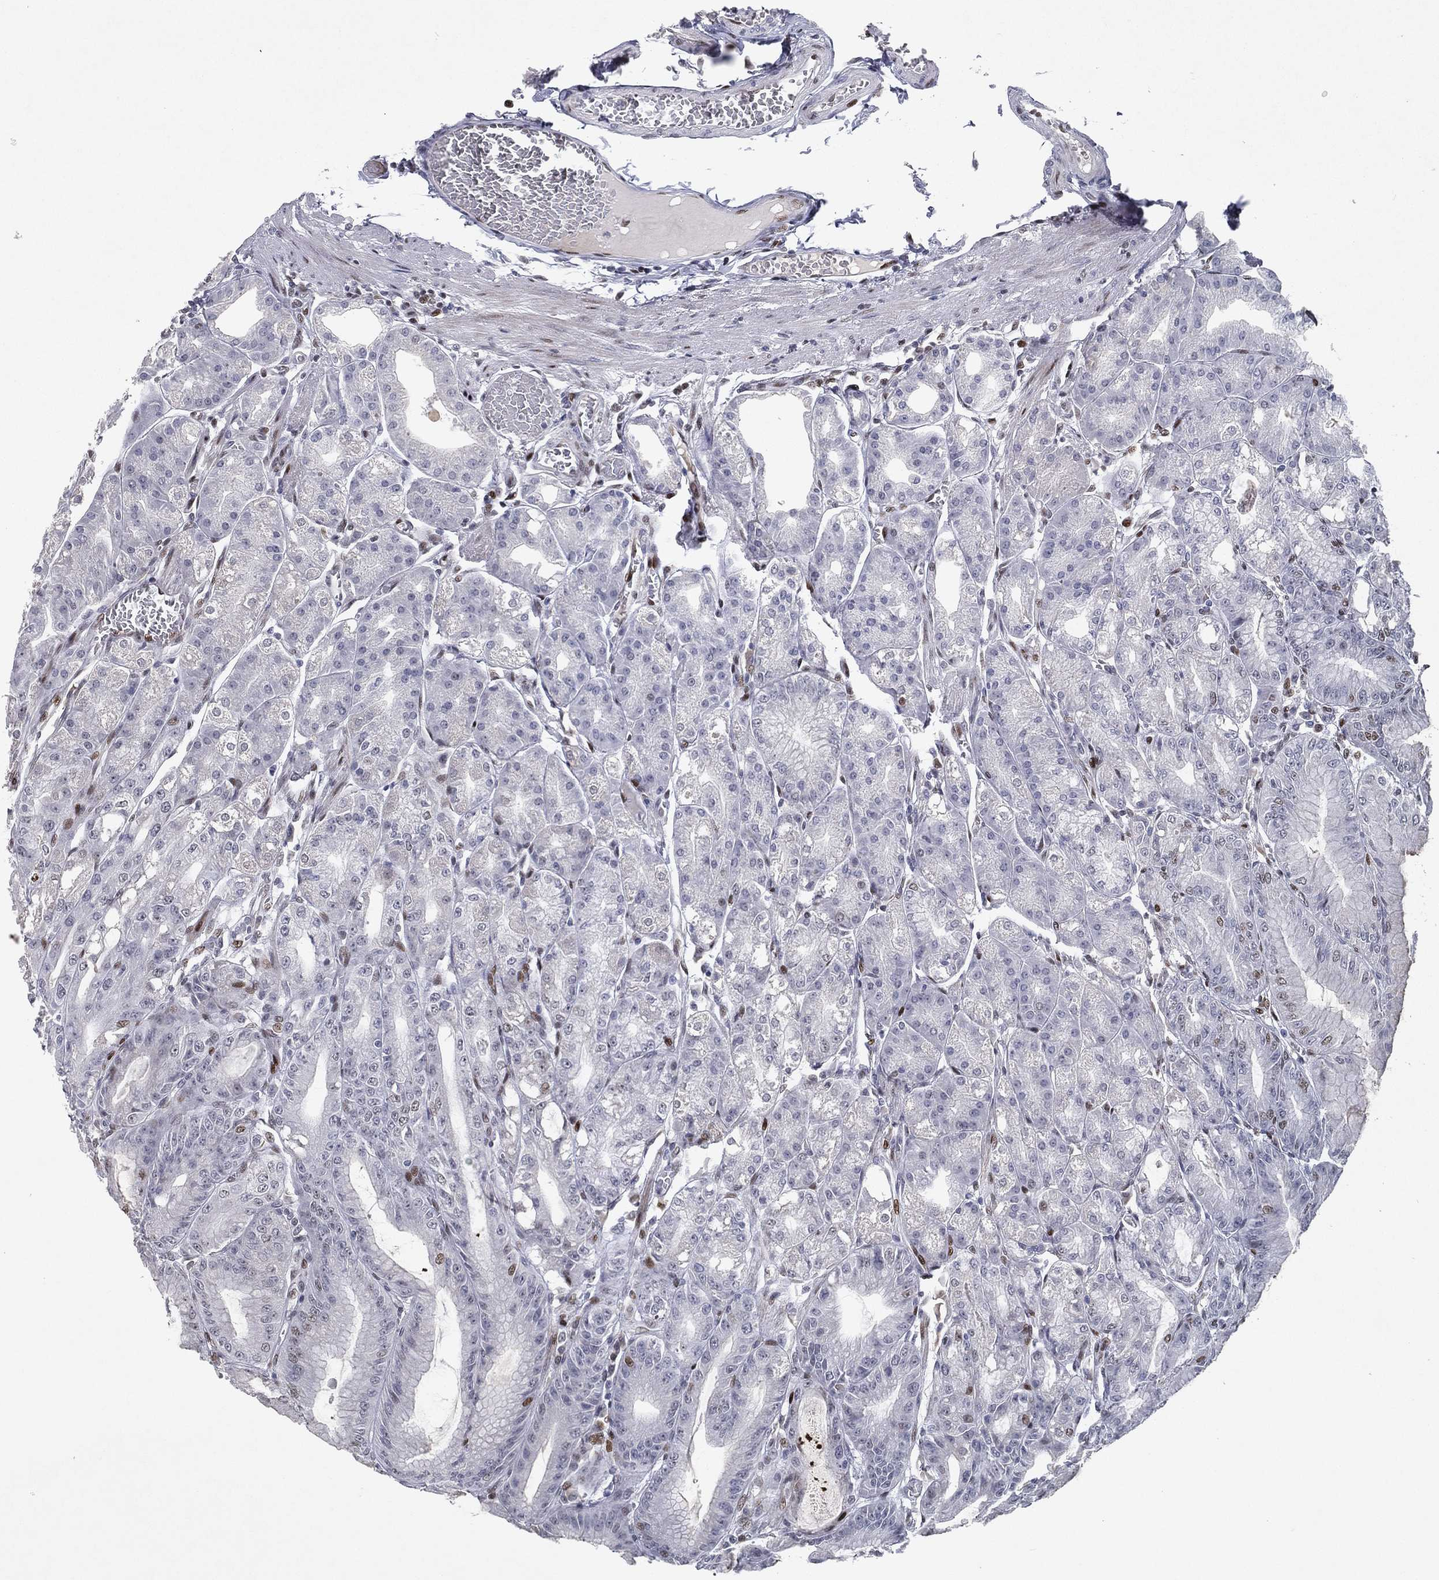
{"staining": {"intensity": "strong", "quantity": "<25%", "location": "nuclear"}, "tissue": "stomach", "cell_type": "Glandular cells", "image_type": "normal", "snomed": [{"axis": "morphology", "description": "Normal tissue, NOS"}, {"axis": "topography", "description": "Stomach"}], "caption": "Protein analysis of normal stomach exhibits strong nuclear positivity in about <25% of glandular cells. (brown staining indicates protein expression, while blue staining denotes nuclei).", "gene": "RTF1", "patient": {"sex": "male", "age": 71}}